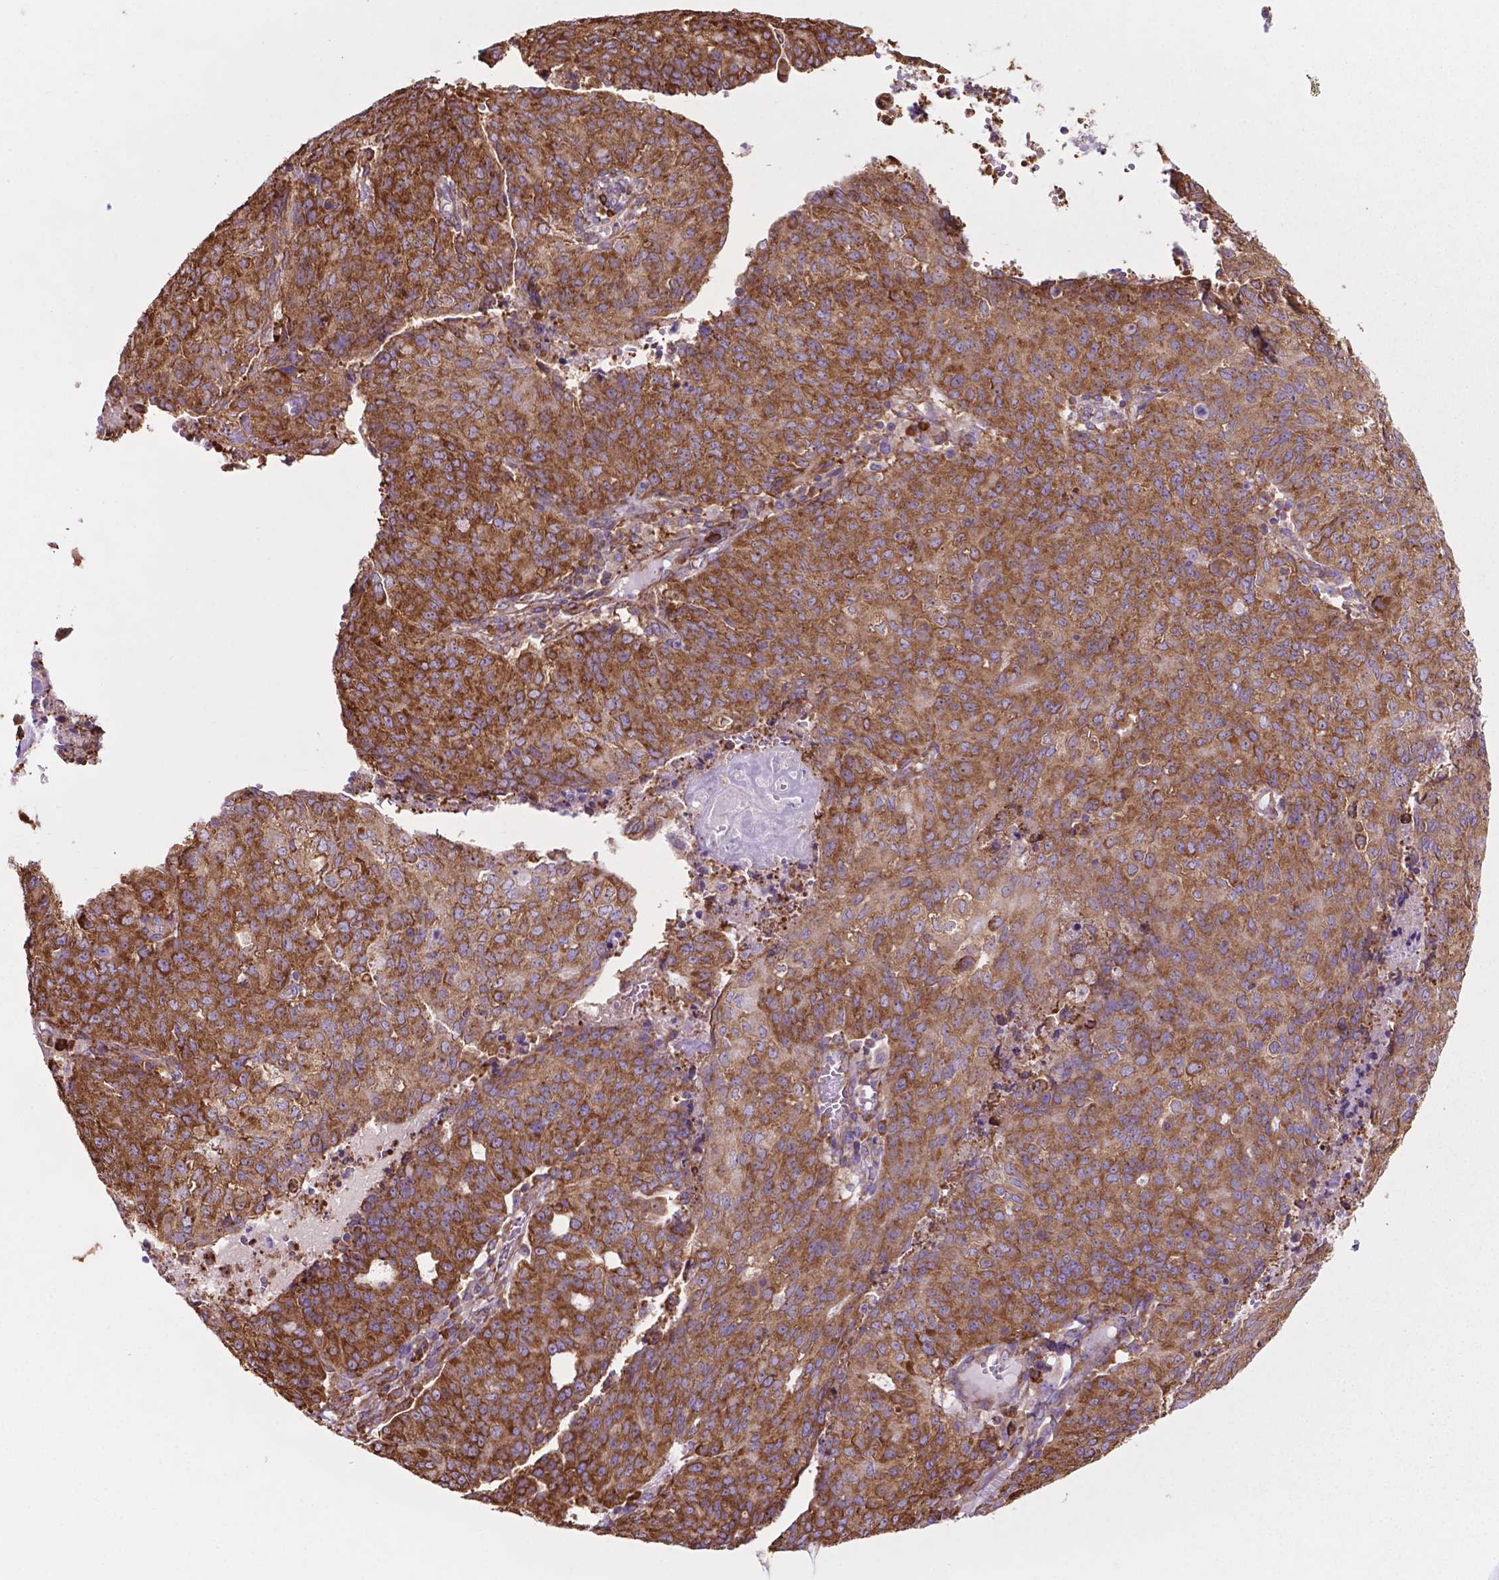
{"staining": {"intensity": "moderate", "quantity": ">75%", "location": "cytoplasmic/membranous"}, "tissue": "endometrial cancer", "cell_type": "Tumor cells", "image_type": "cancer", "snomed": [{"axis": "morphology", "description": "Adenocarcinoma, NOS"}, {"axis": "topography", "description": "Endometrium"}], "caption": "Immunohistochemistry image of neoplastic tissue: endometrial cancer stained using immunohistochemistry (IHC) reveals medium levels of moderate protein expression localized specifically in the cytoplasmic/membranous of tumor cells, appearing as a cytoplasmic/membranous brown color.", "gene": "RPL29", "patient": {"sex": "female", "age": 82}}